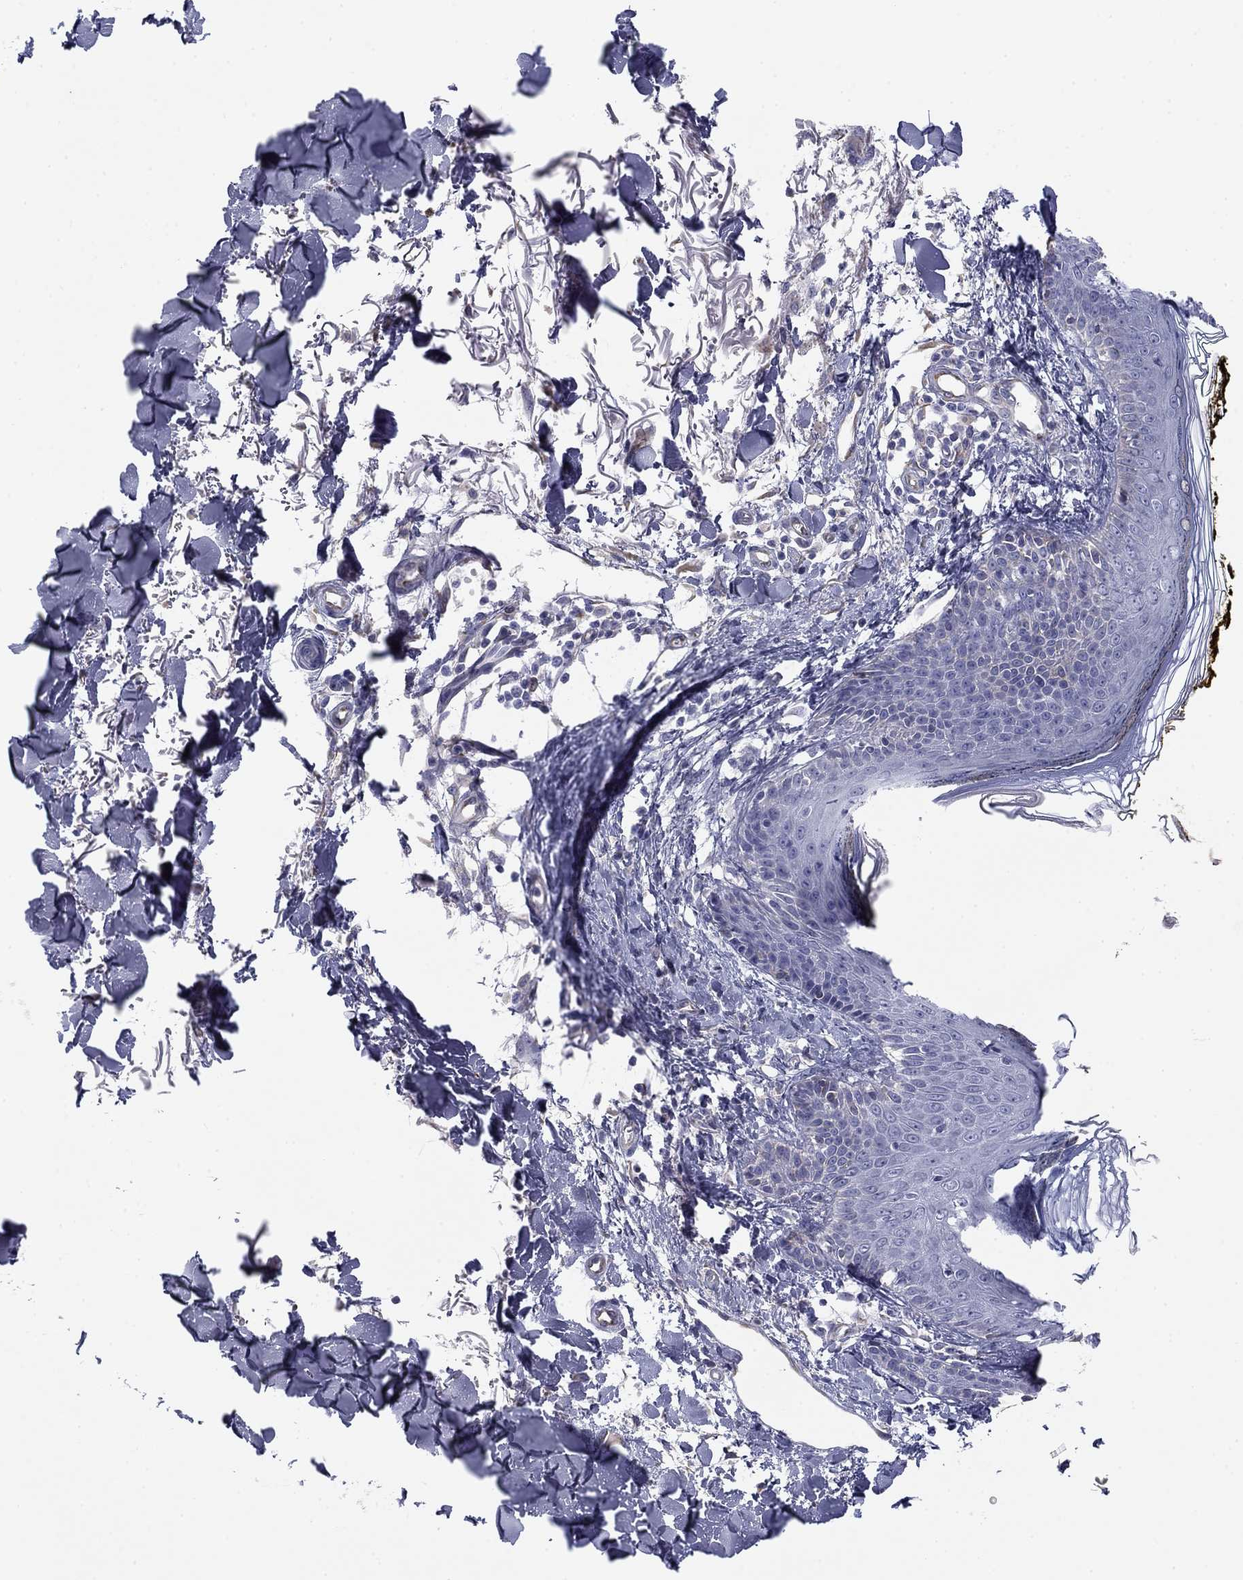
{"staining": {"intensity": "negative", "quantity": "none", "location": "none"}, "tissue": "skin", "cell_type": "Fibroblasts", "image_type": "normal", "snomed": [{"axis": "morphology", "description": "Normal tissue, NOS"}, {"axis": "topography", "description": "Skin"}], "caption": "High power microscopy histopathology image of an immunohistochemistry (IHC) histopathology image of benign skin, revealing no significant expression in fibroblasts.", "gene": "SEPTIN3", "patient": {"sex": "male", "age": 76}}